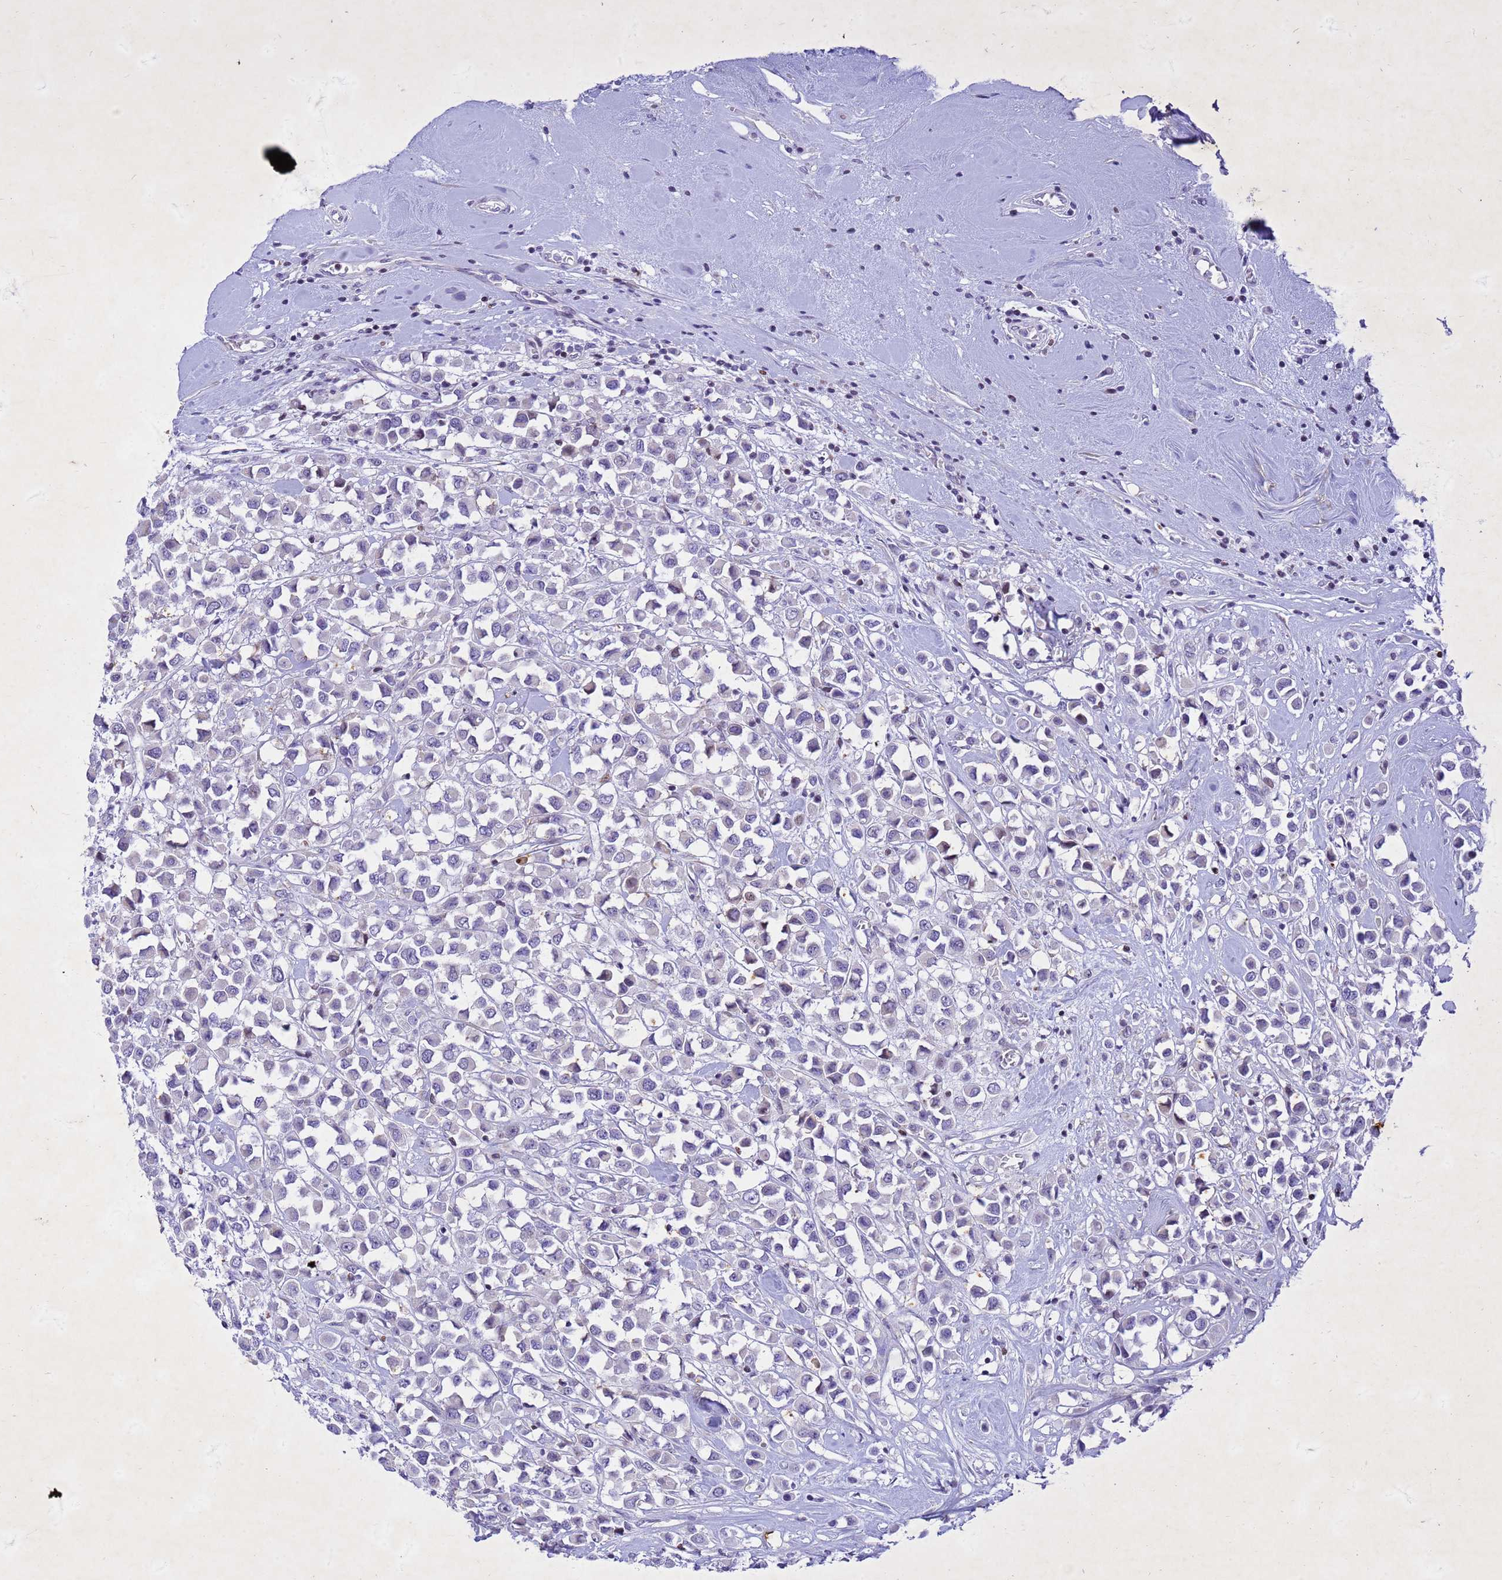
{"staining": {"intensity": "negative", "quantity": "none", "location": "none"}, "tissue": "breast cancer", "cell_type": "Tumor cells", "image_type": "cancer", "snomed": [{"axis": "morphology", "description": "Duct carcinoma"}, {"axis": "topography", "description": "Breast"}], "caption": "Histopathology image shows no significant protein positivity in tumor cells of breast cancer (infiltrating ductal carcinoma).", "gene": "COPS9", "patient": {"sex": "female", "age": 61}}